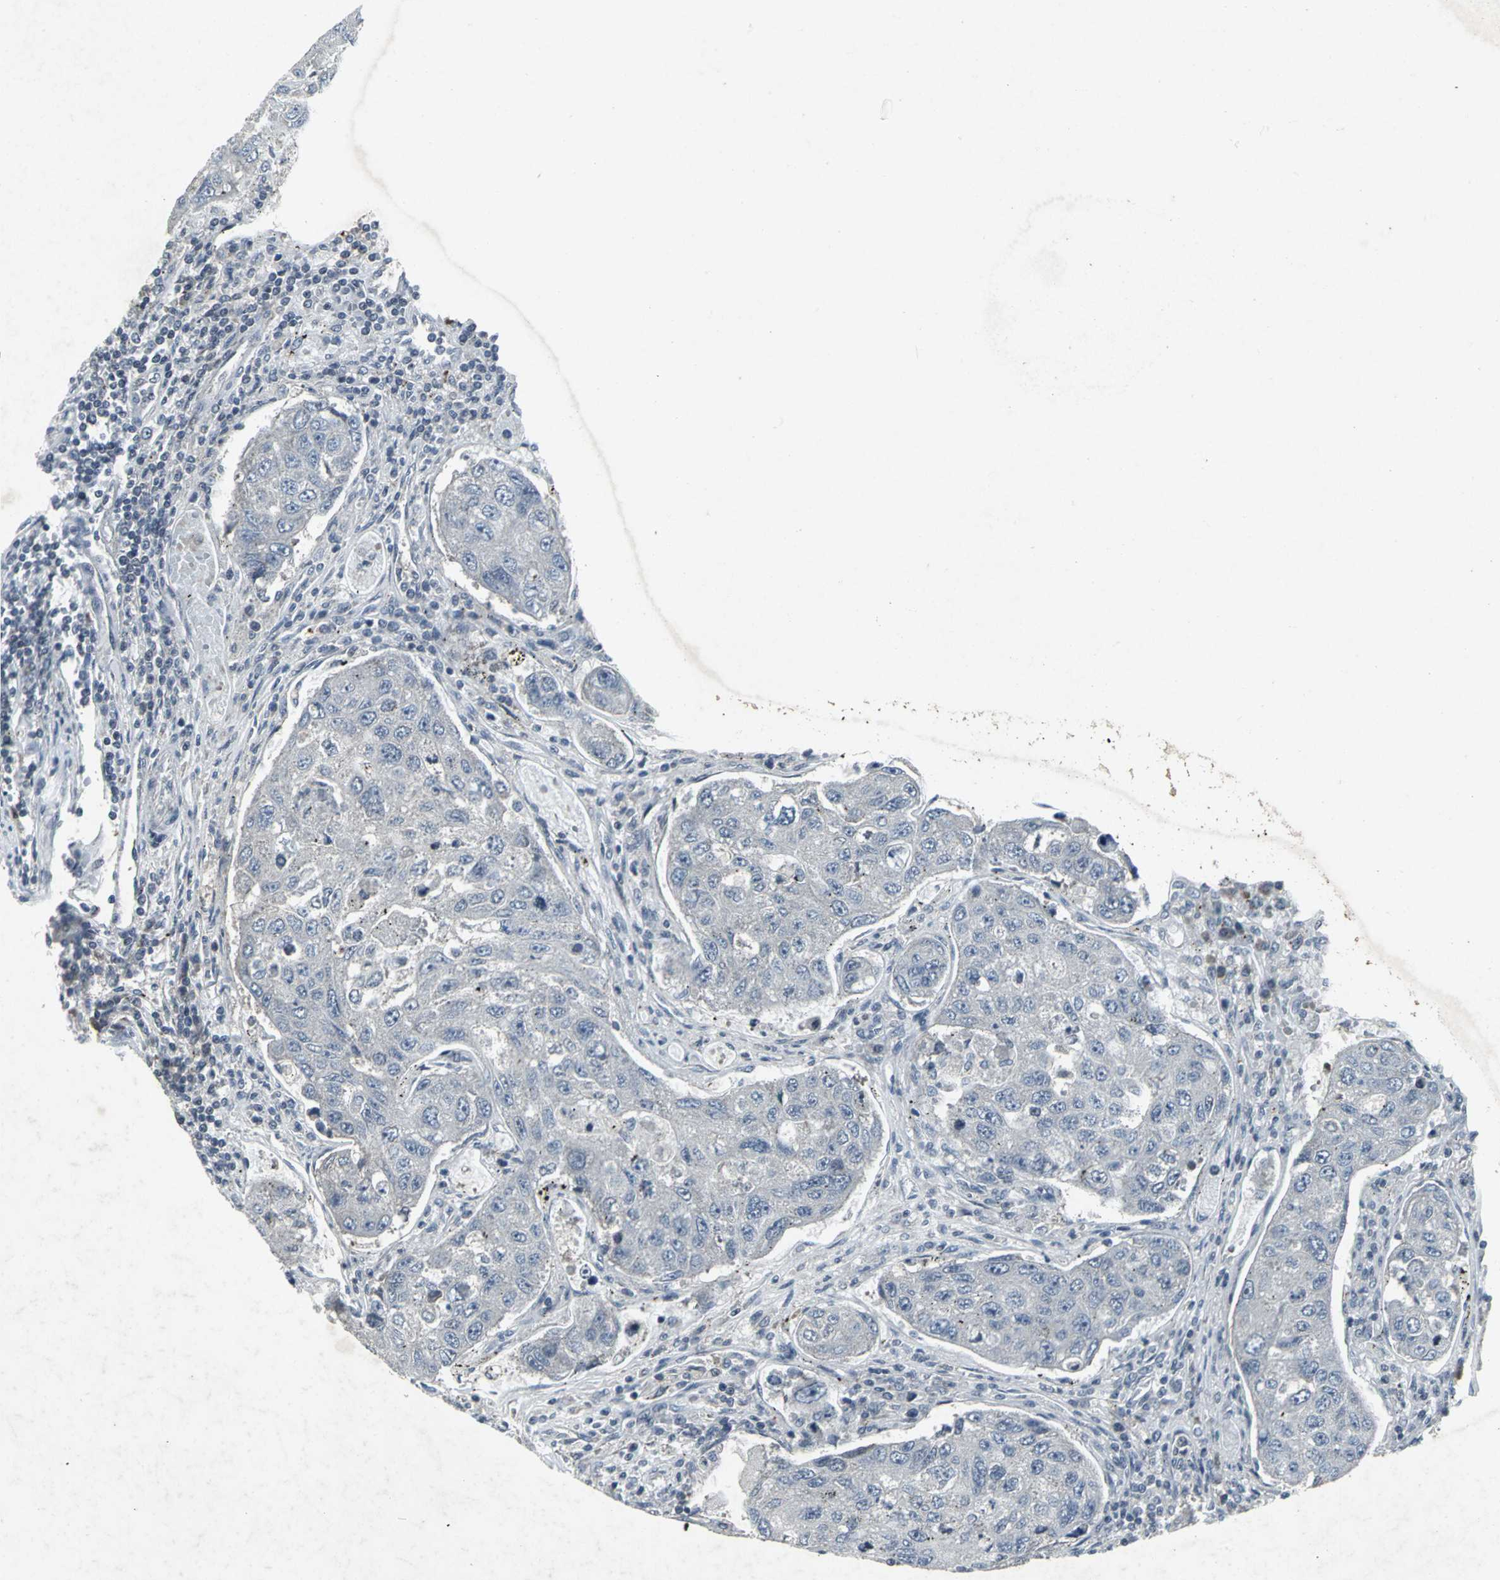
{"staining": {"intensity": "negative", "quantity": "none", "location": "none"}, "tissue": "urothelial cancer", "cell_type": "Tumor cells", "image_type": "cancer", "snomed": [{"axis": "morphology", "description": "Urothelial carcinoma, High grade"}, {"axis": "topography", "description": "Lymph node"}, {"axis": "topography", "description": "Urinary bladder"}], "caption": "IHC of human high-grade urothelial carcinoma displays no expression in tumor cells.", "gene": "BMP4", "patient": {"sex": "male", "age": 51}}